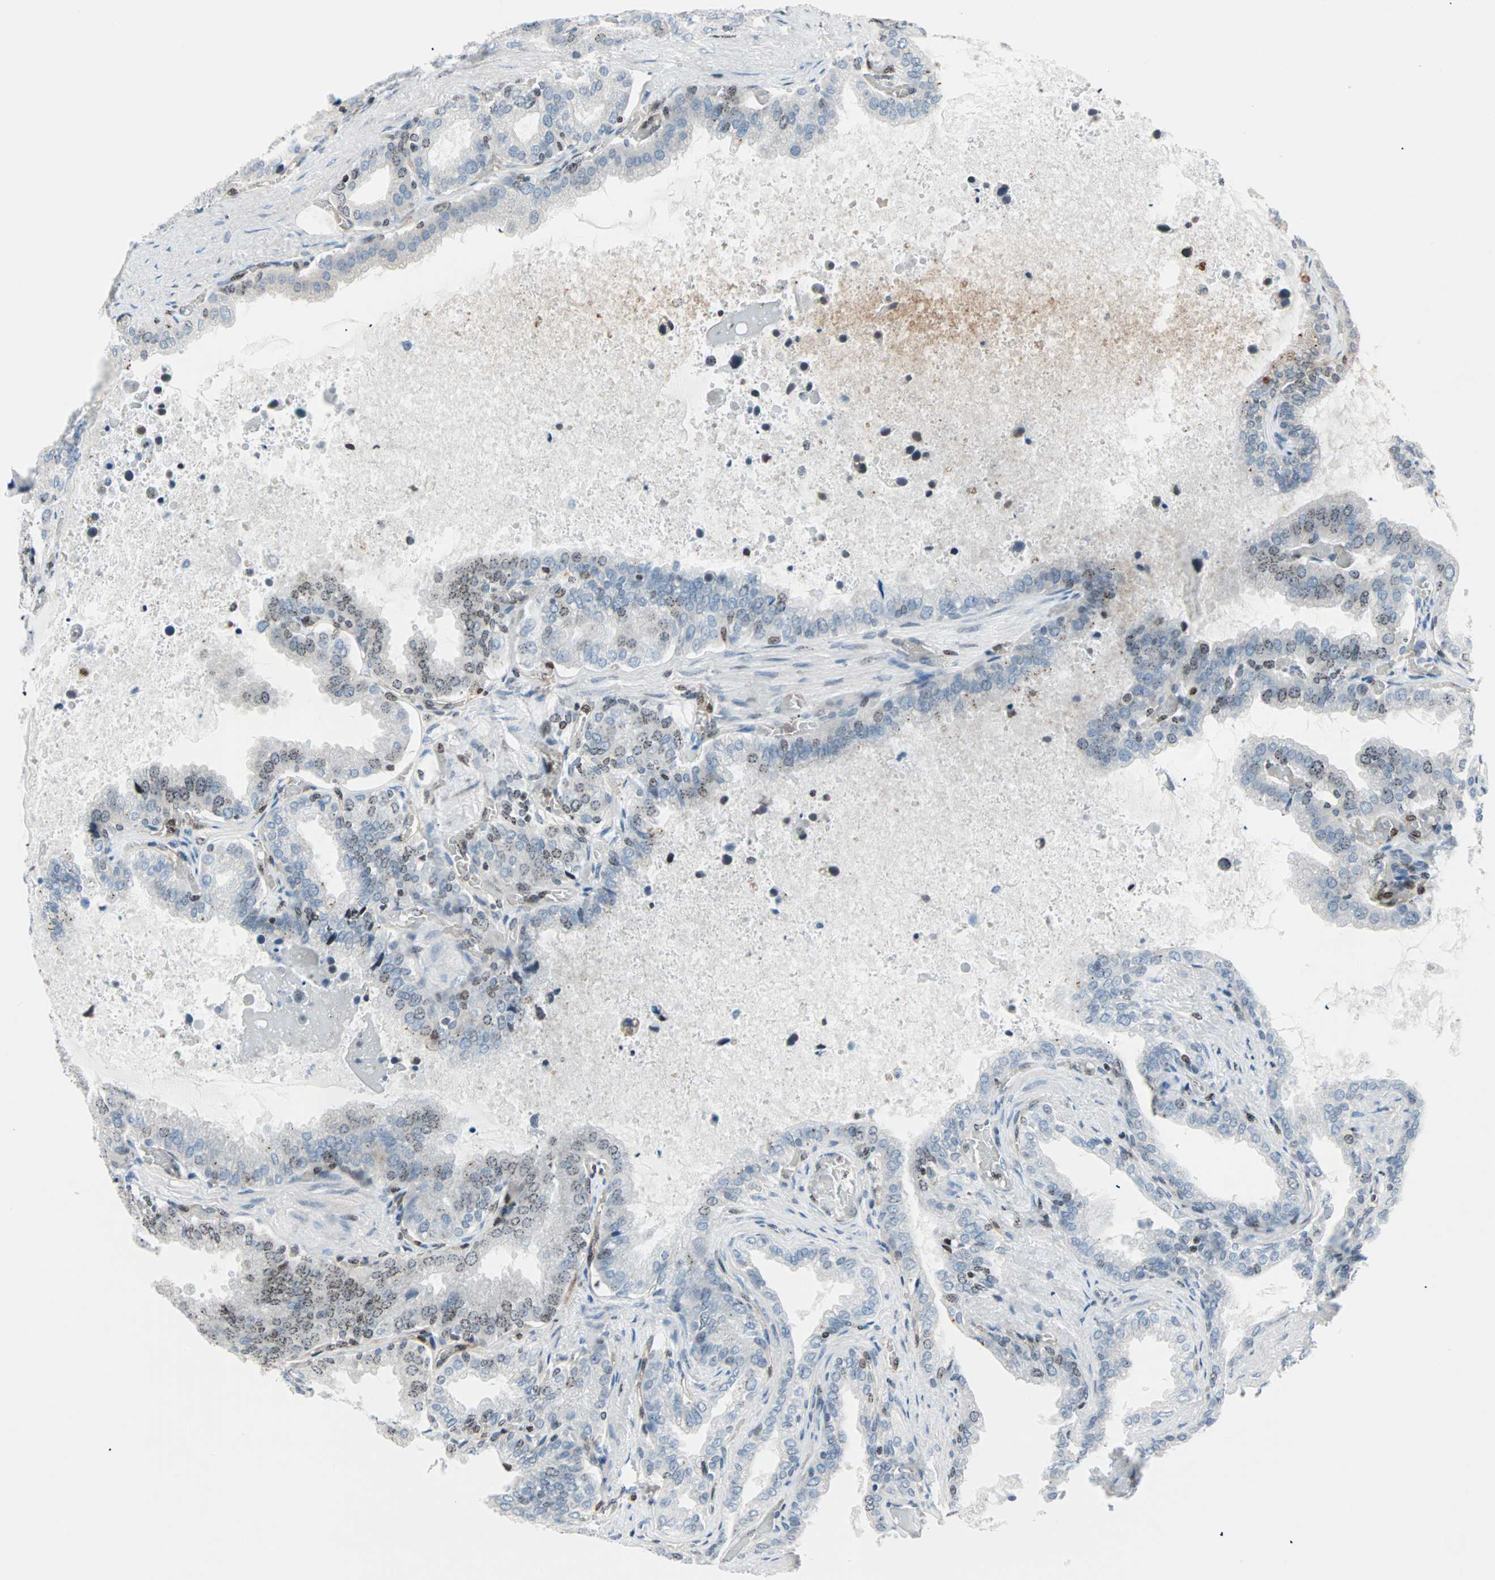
{"staining": {"intensity": "weak", "quantity": "<25%", "location": "nuclear"}, "tissue": "seminal vesicle", "cell_type": "Glandular cells", "image_type": "normal", "snomed": [{"axis": "morphology", "description": "Normal tissue, NOS"}, {"axis": "topography", "description": "Seminal veicle"}], "caption": "The histopathology image reveals no significant positivity in glandular cells of seminal vesicle. (Brightfield microscopy of DAB (3,3'-diaminobenzidine) immunohistochemistry (IHC) at high magnification).", "gene": "CENPA", "patient": {"sex": "male", "age": 46}}